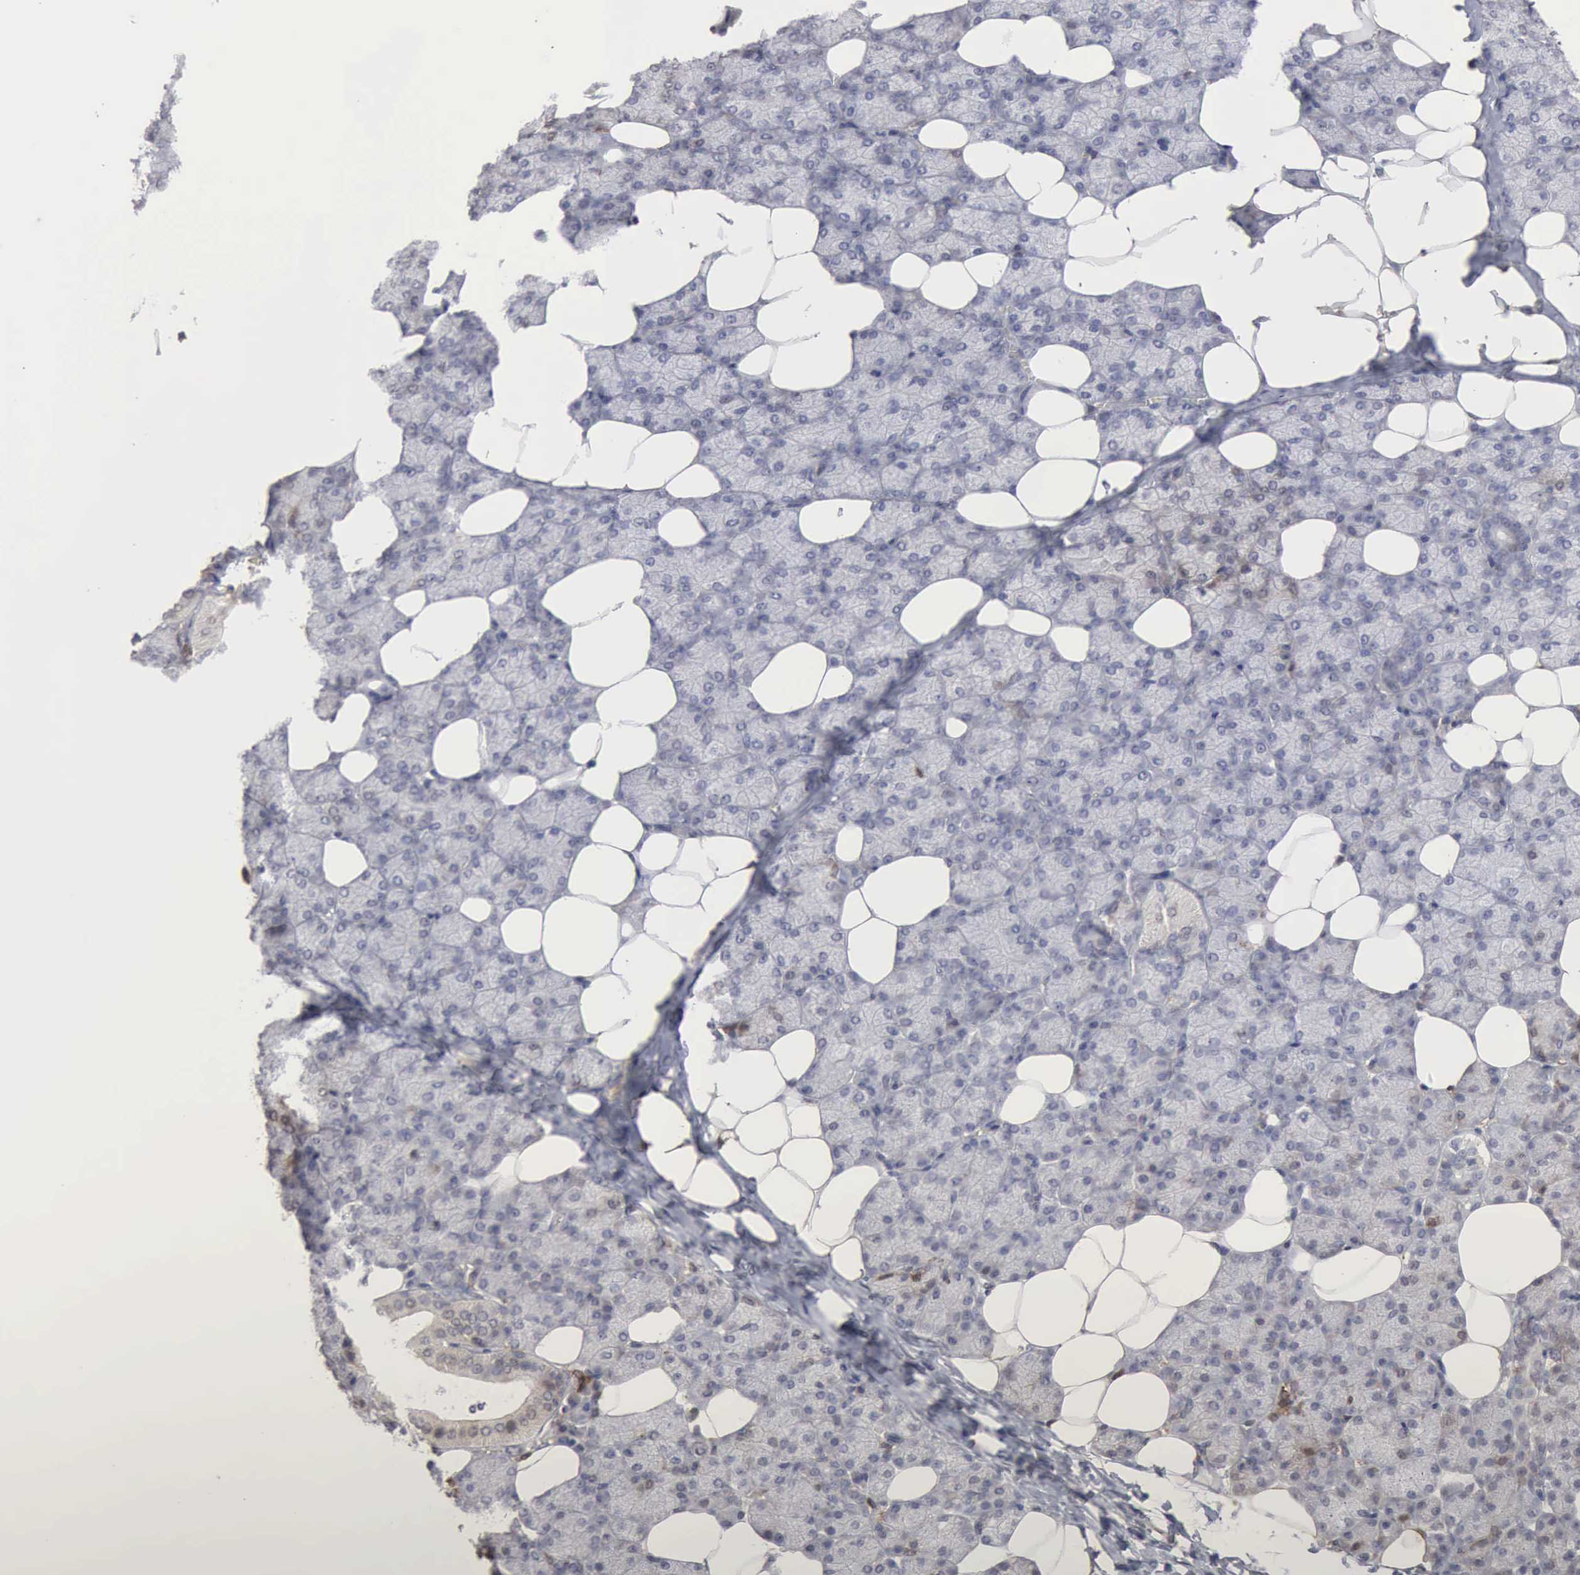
{"staining": {"intensity": "negative", "quantity": "none", "location": "none"}, "tissue": "salivary gland", "cell_type": "Glandular cells", "image_type": "normal", "snomed": [{"axis": "morphology", "description": "Normal tissue, NOS"}, {"axis": "topography", "description": "Lymph node"}, {"axis": "topography", "description": "Salivary gland"}], "caption": "Human salivary gland stained for a protein using immunohistochemistry reveals no staining in glandular cells.", "gene": "STAT1", "patient": {"sex": "male", "age": 8}}